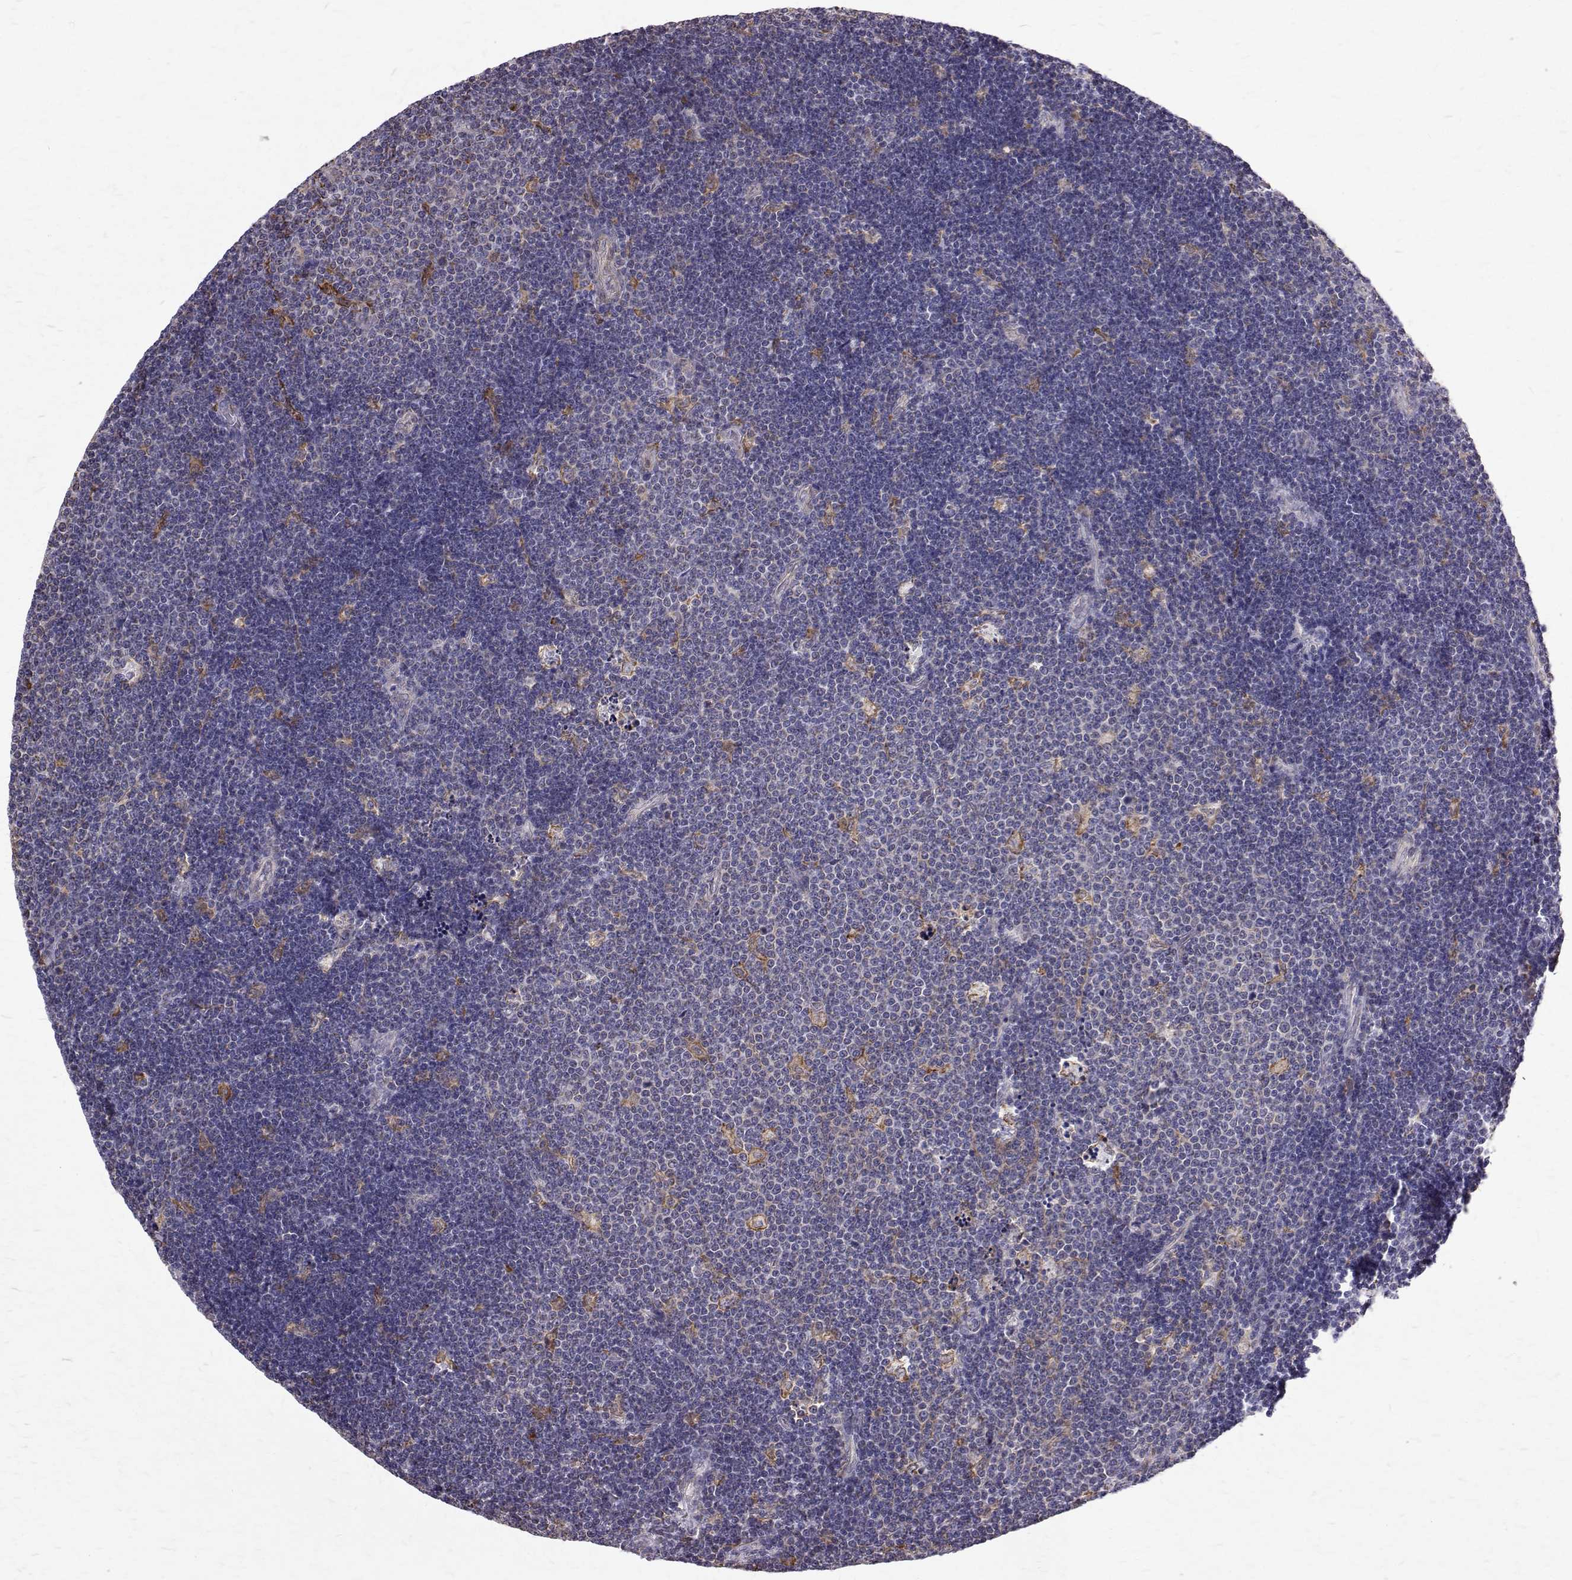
{"staining": {"intensity": "negative", "quantity": "none", "location": "none"}, "tissue": "lymphoma", "cell_type": "Tumor cells", "image_type": "cancer", "snomed": [{"axis": "morphology", "description": "Malignant lymphoma, non-Hodgkin's type, Low grade"}, {"axis": "topography", "description": "Brain"}], "caption": "Immunohistochemical staining of human malignant lymphoma, non-Hodgkin's type (low-grade) displays no significant positivity in tumor cells. The staining was performed using DAB (3,3'-diaminobenzidine) to visualize the protein expression in brown, while the nuclei were stained in blue with hematoxylin (Magnification: 20x).", "gene": "CCDC89", "patient": {"sex": "female", "age": 66}}